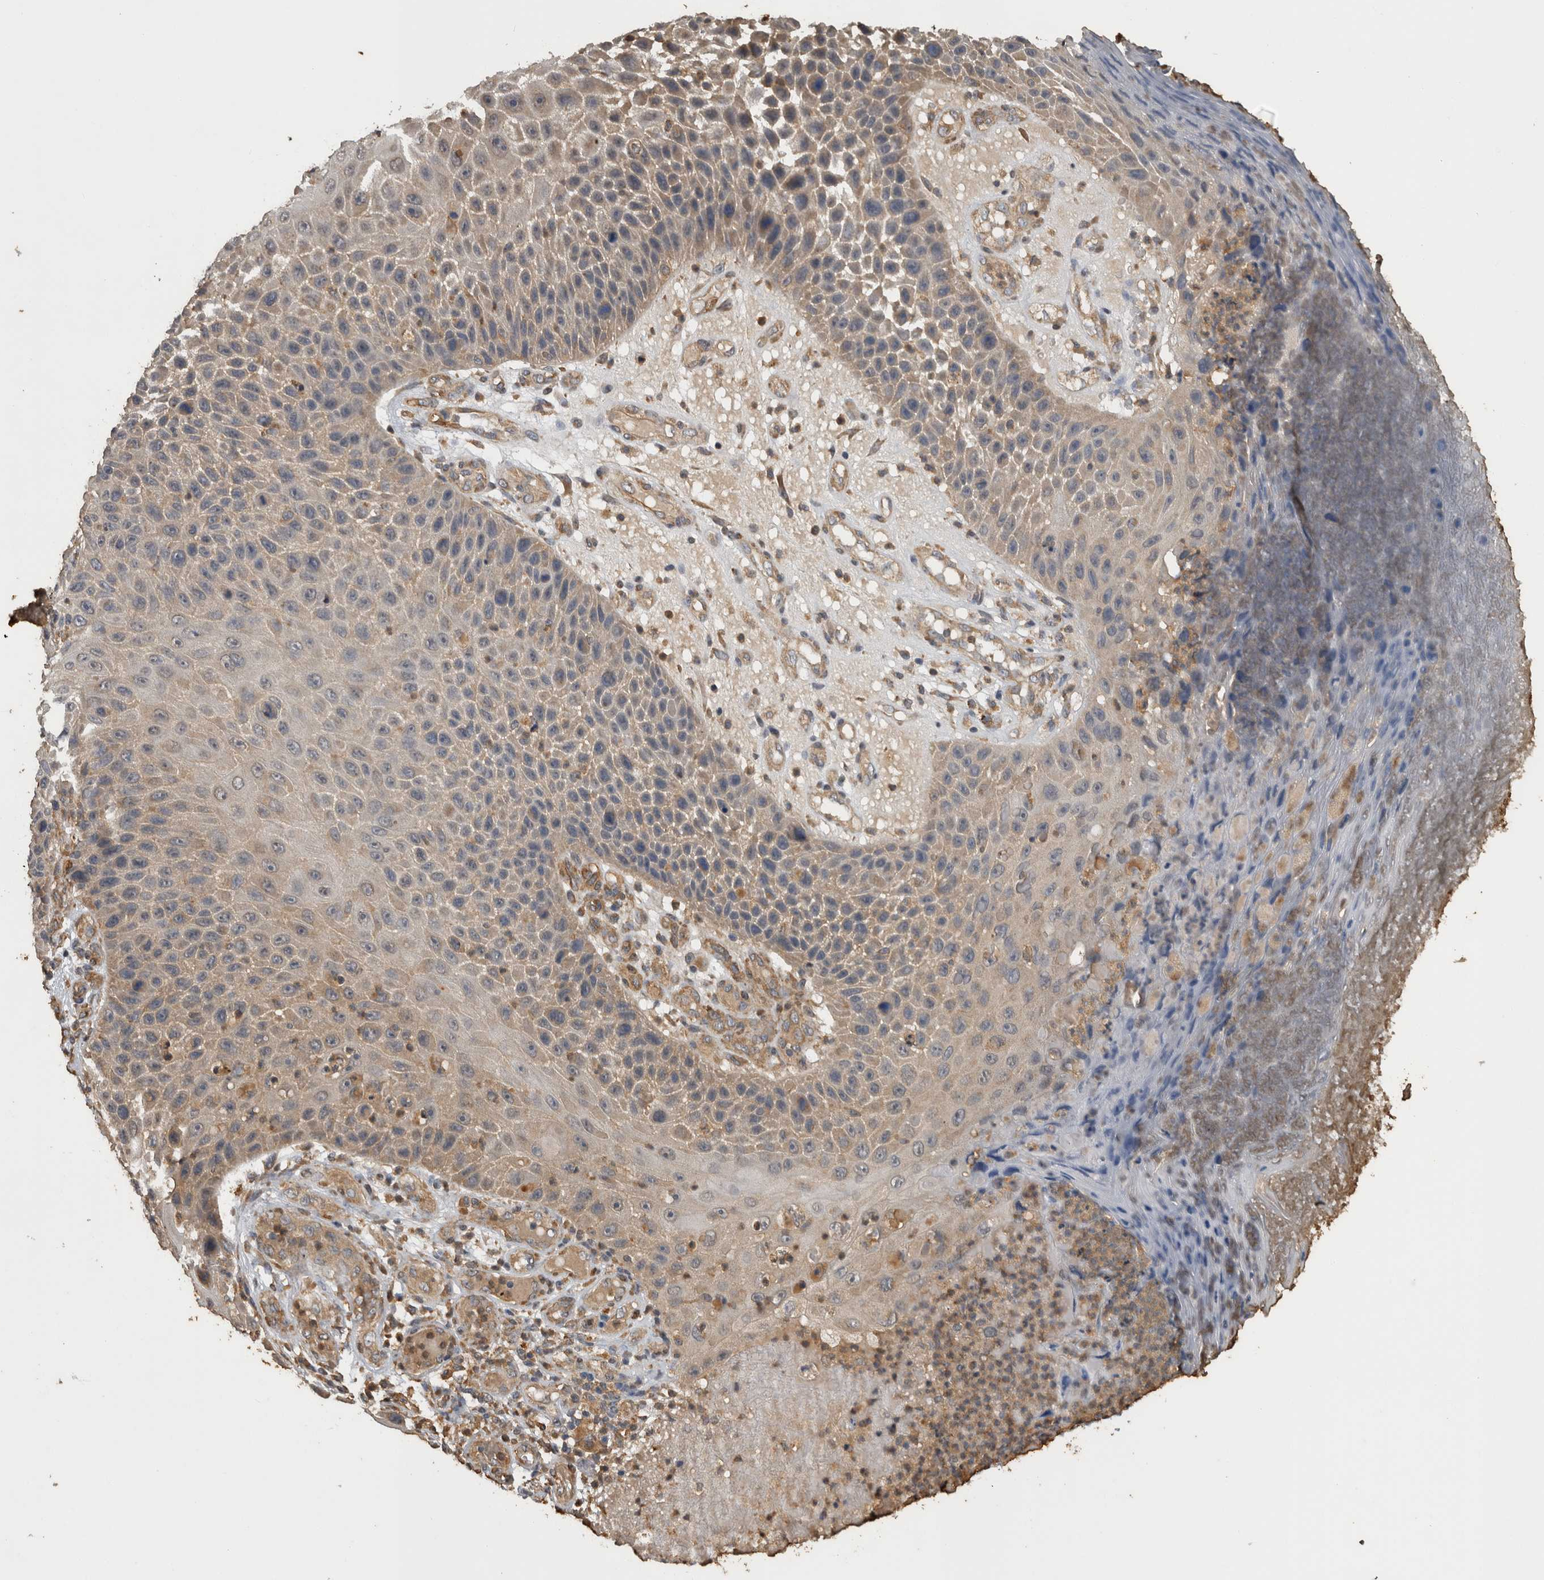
{"staining": {"intensity": "weak", "quantity": "25%-75%", "location": "cytoplasmic/membranous"}, "tissue": "skin cancer", "cell_type": "Tumor cells", "image_type": "cancer", "snomed": [{"axis": "morphology", "description": "Squamous cell carcinoma, NOS"}, {"axis": "topography", "description": "Skin"}], "caption": "Human squamous cell carcinoma (skin) stained for a protein (brown) demonstrates weak cytoplasmic/membranous positive staining in approximately 25%-75% of tumor cells.", "gene": "TMED7", "patient": {"sex": "female", "age": 88}}